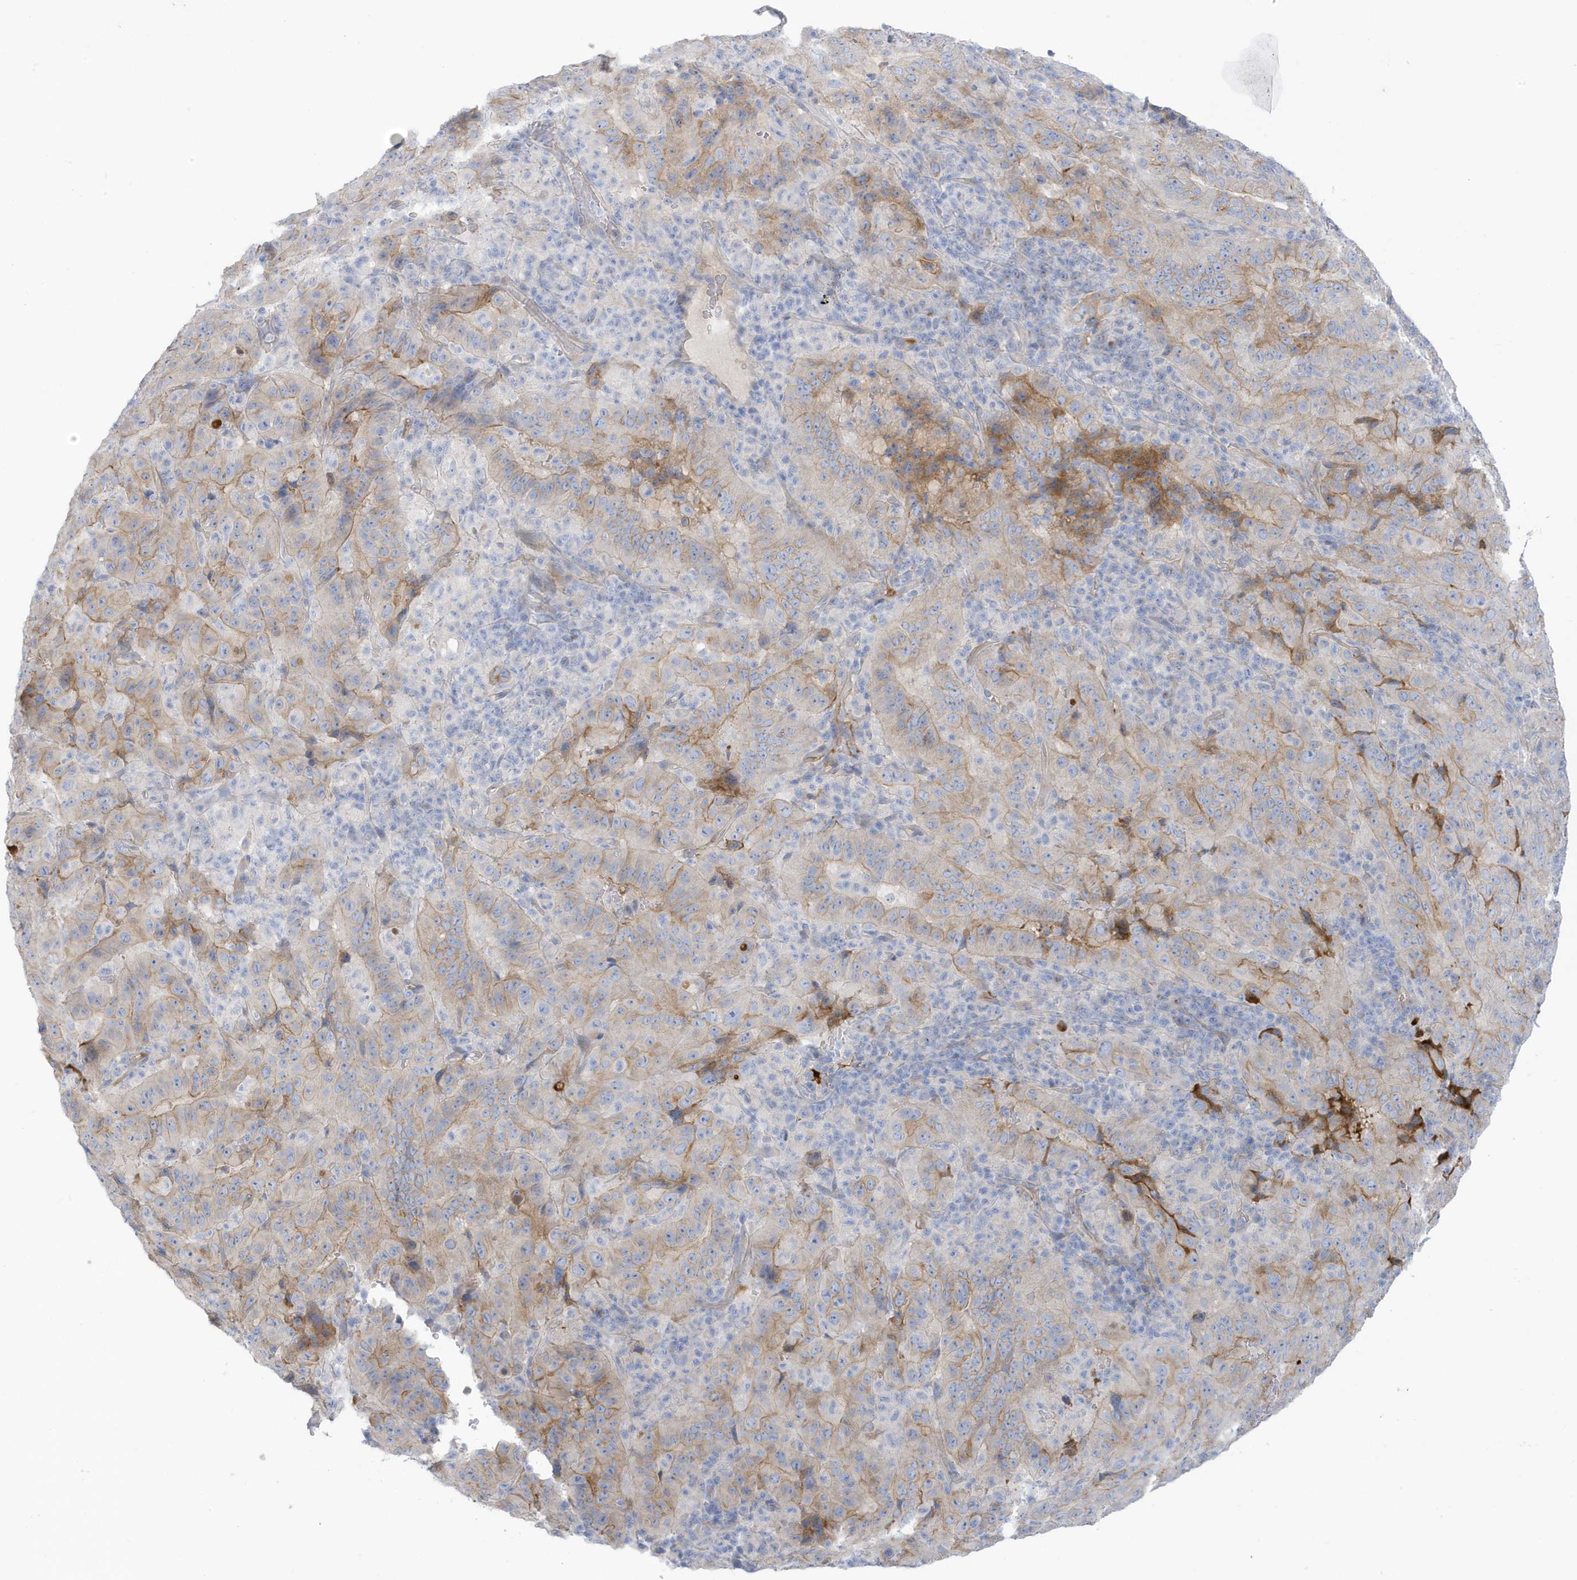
{"staining": {"intensity": "moderate", "quantity": "25%-75%", "location": "cytoplasmic/membranous"}, "tissue": "pancreatic cancer", "cell_type": "Tumor cells", "image_type": "cancer", "snomed": [{"axis": "morphology", "description": "Adenocarcinoma, NOS"}, {"axis": "topography", "description": "Pancreas"}], "caption": "Pancreatic cancer (adenocarcinoma) tissue reveals moderate cytoplasmic/membranous positivity in approximately 25%-75% of tumor cells, visualized by immunohistochemistry.", "gene": "ATP13A5", "patient": {"sex": "male", "age": 63}}